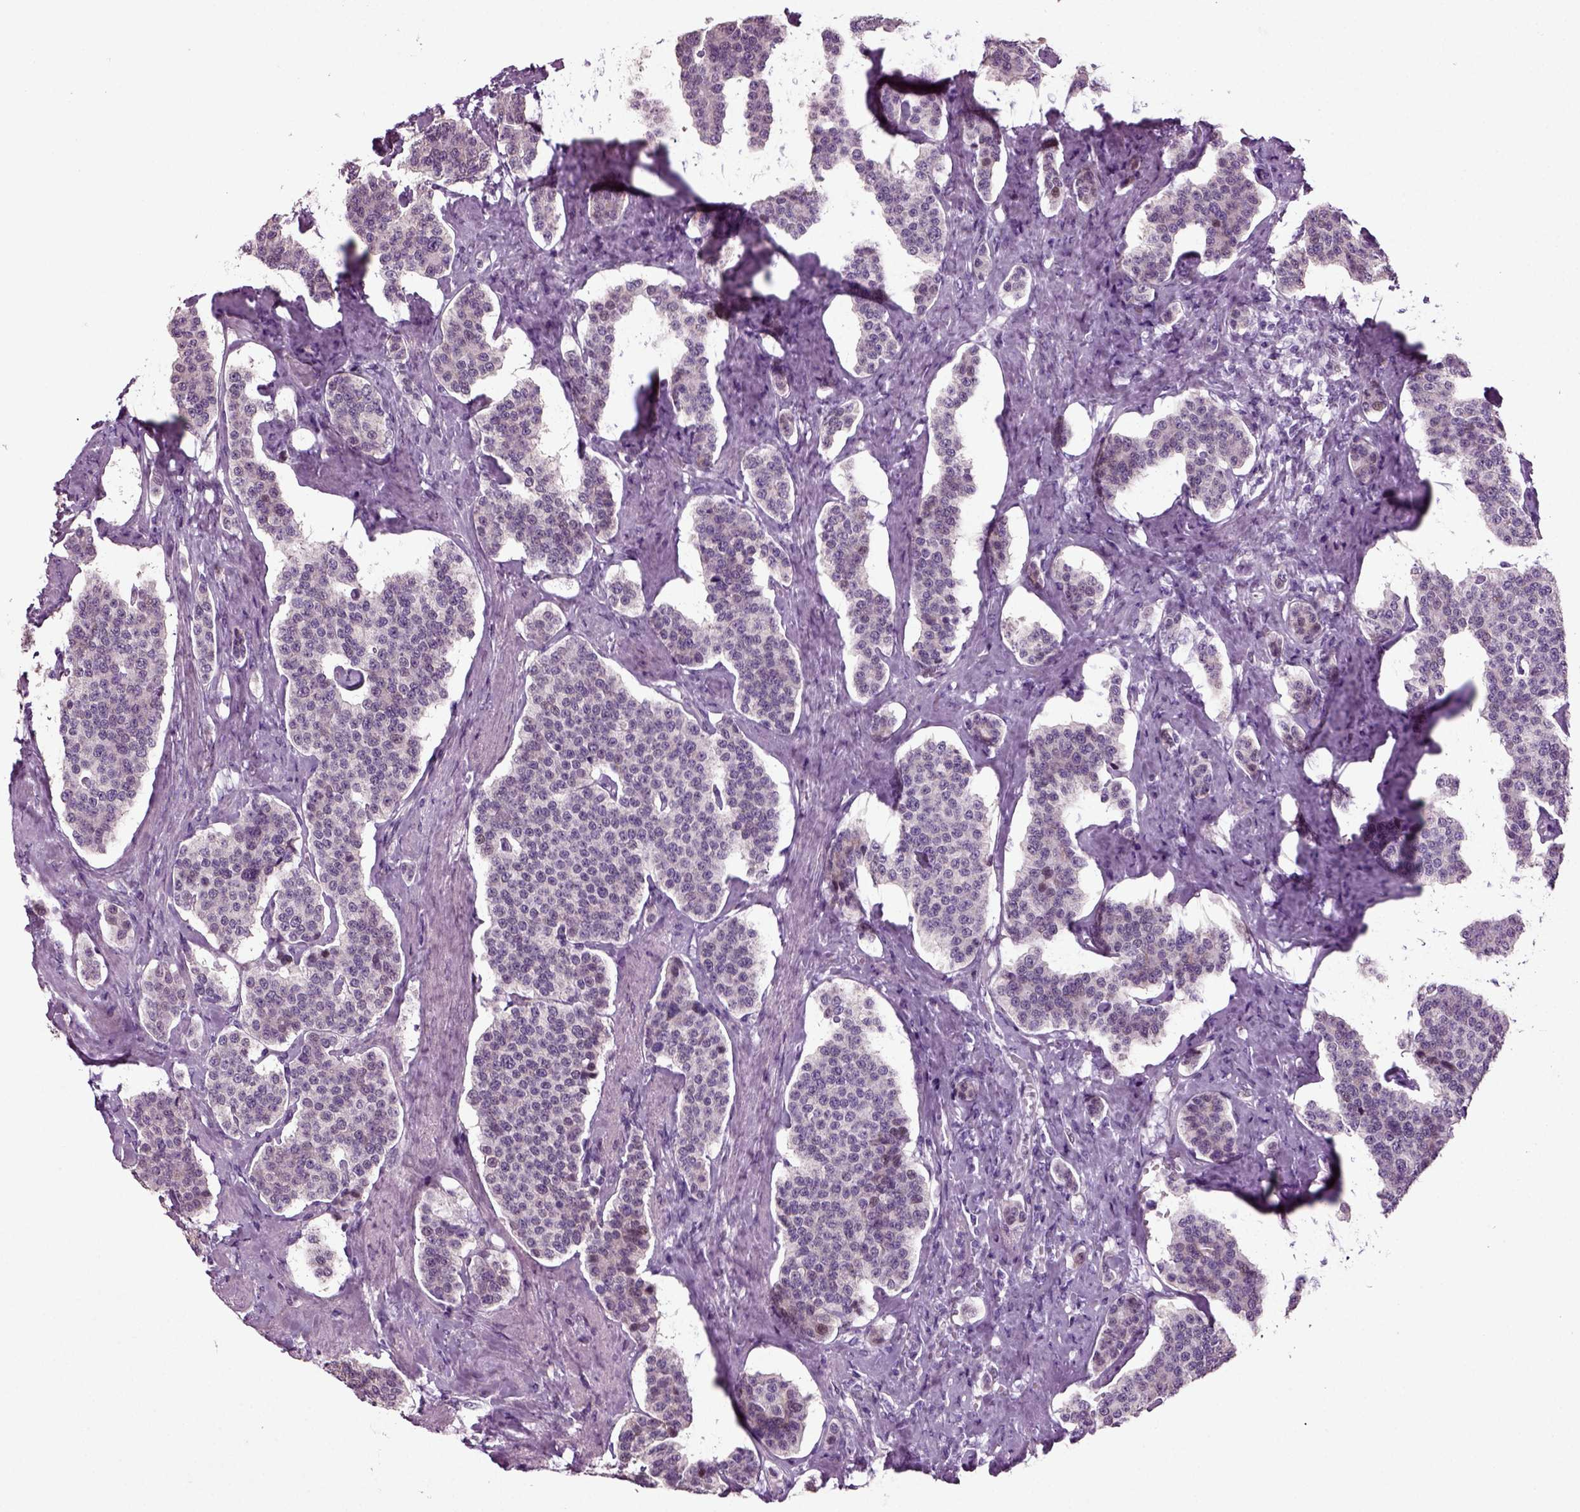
{"staining": {"intensity": "negative", "quantity": "none", "location": "none"}, "tissue": "carcinoid", "cell_type": "Tumor cells", "image_type": "cancer", "snomed": [{"axis": "morphology", "description": "Carcinoid, malignant, NOS"}, {"axis": "topography", "description": "Small intestine"}], "caption": "The histopathology image displays no staining of tumor cells in carcinoid (malignant).", "gene": "ARID3A", "patient": {"sex": "female", "age": 58}}